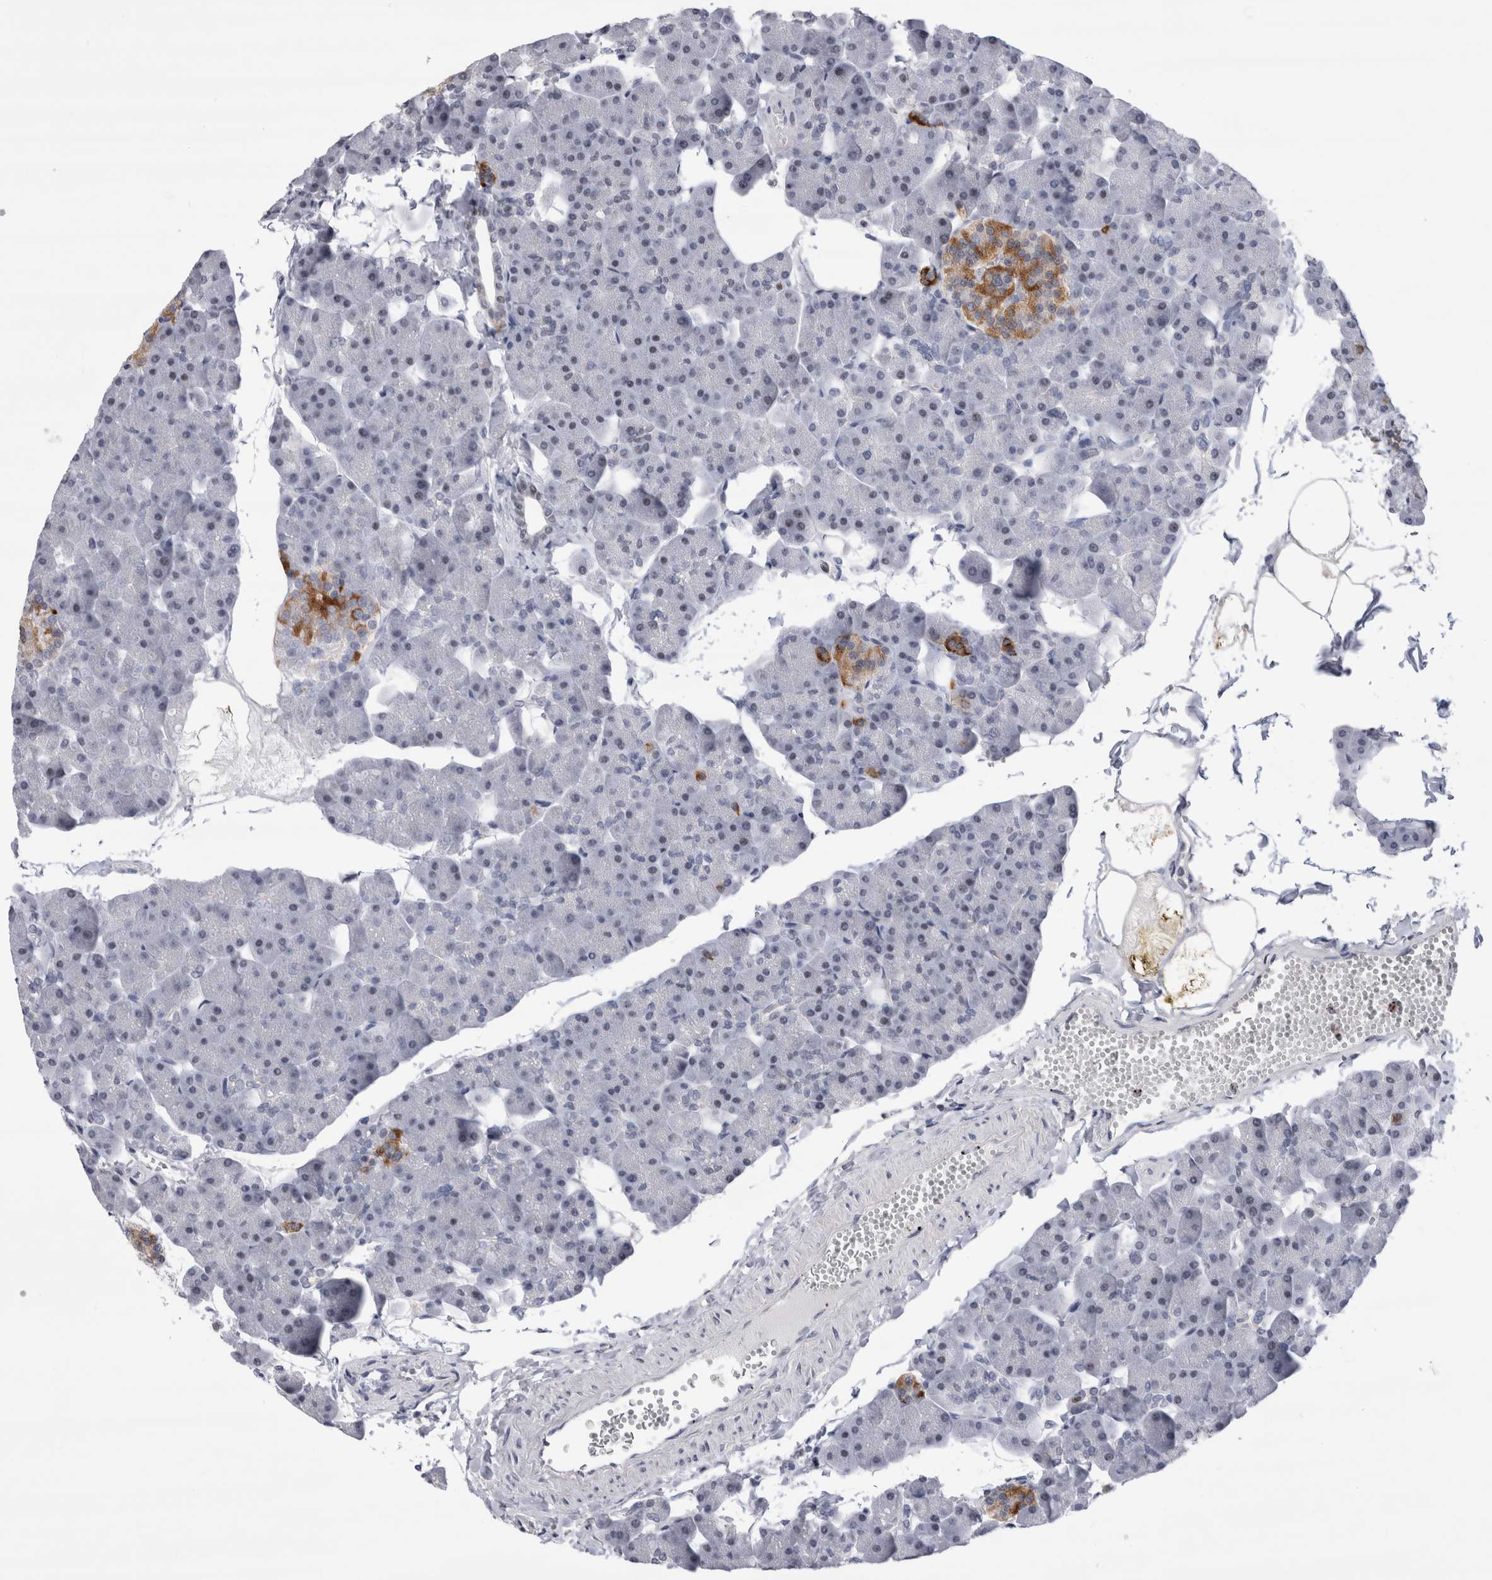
{"staining": {"intensity": "strong", "quantity": "25%-75%", "location": "nuclear"}, "tissue": "pancreas", "cell_type": "Exocrine glandular cells", "image_type": "normal", "snomed": [{"axis": "morphology", "description": "Normal tissue, NOS"}, {"axis": "topography", "description": "Pancreas"}], "caption": "IHC staining of normal pancreas, which displays high levels of strong nuclear staining in approximately 25%-75% of exocrine glandular cells indicating strong nuclear protein expression. The staining was performed using DAB (3,3'-diaminobenzidine) (brown) for protein detection and nuclei were counterstained in hematoxylin (blue).", "gene": "RBM6", "patient": {"sex": "male", "age": 35}}